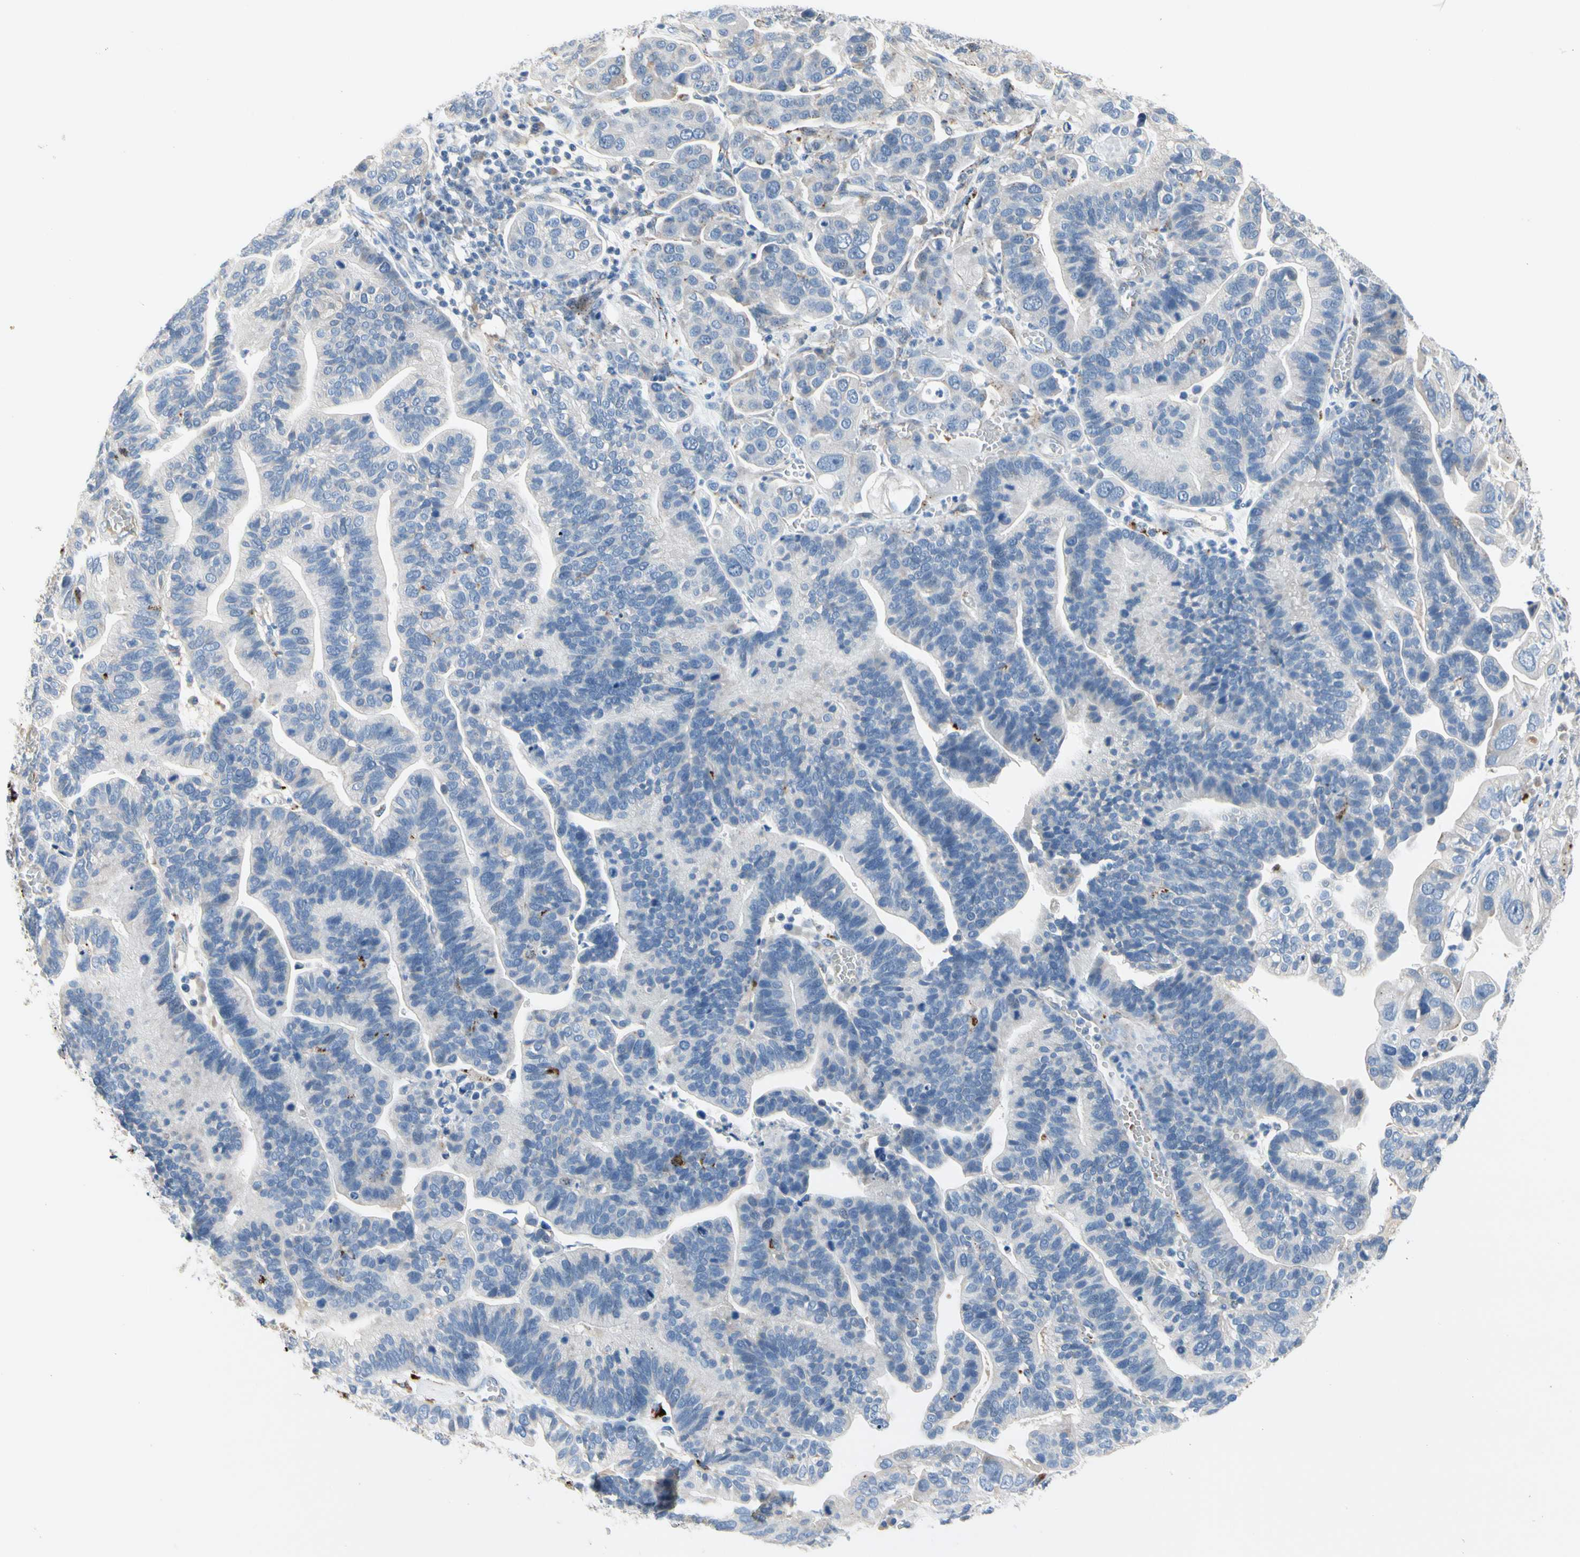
{"staining": {"intensity": "weak", "quantity": "<25%", "location": "cytoplasmic/membranous"}, "tissue": "ovarian cancer", "cell_type": "Tumor cells", "image_type": "cancer", "snomed": [{"axis": "morphology", "description": "Cystadenocarcinoma, serous, NOS"}, {"axis": "topography", "description": "Ovary"}], "caption": "Immunohistochemical staining of ovarian cancer (serous cystadenocarcinoma) exhibits no significant positivity in tumor cells.", "gene": "RETSAT", "patient": {"sex": "female", "age": 56}}